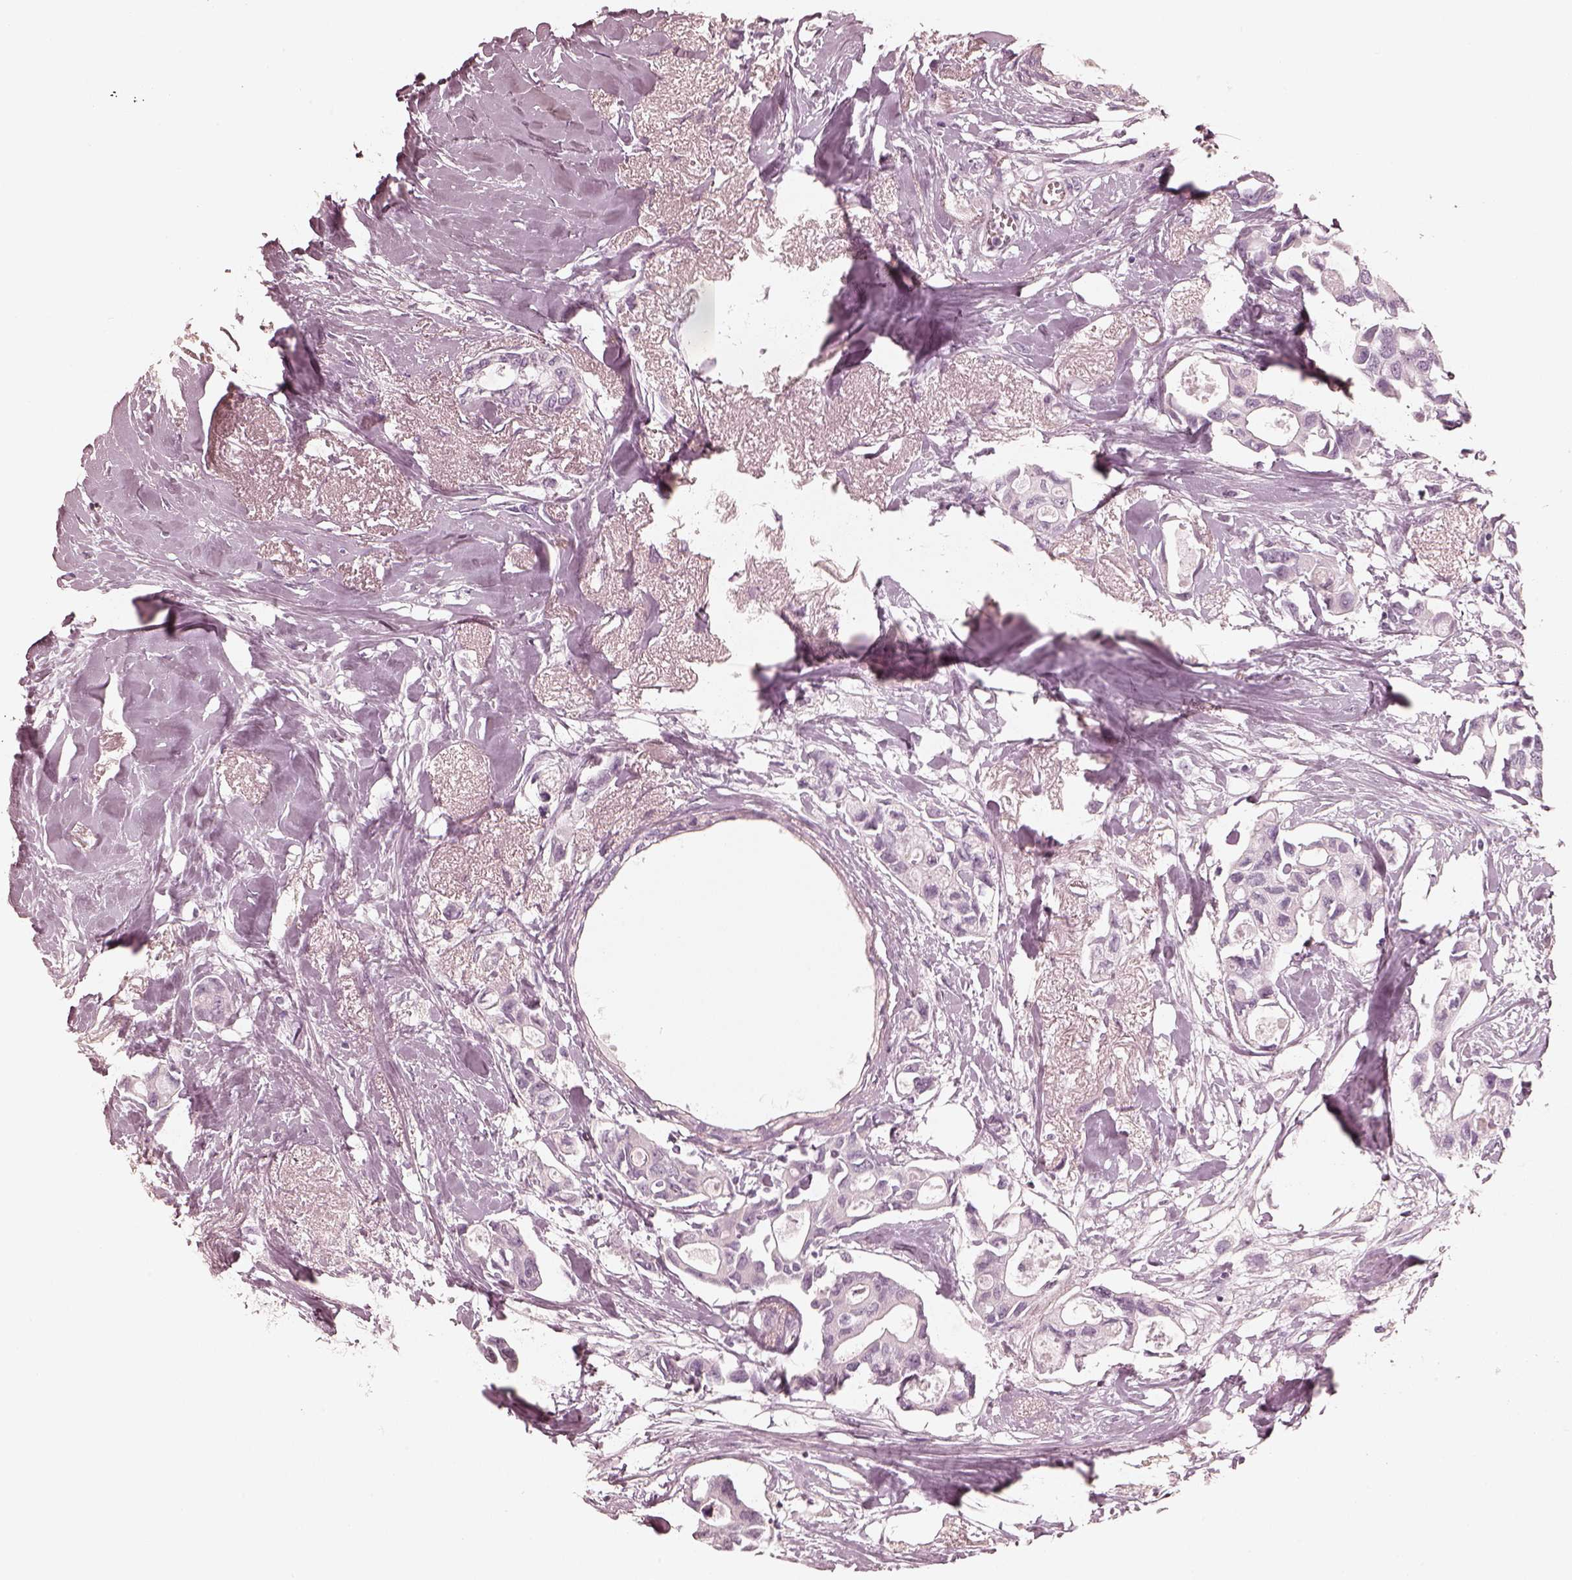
{"staining": {"intensity": "negative", "quantity": "none", "location": "none"}, "tissue": "breast cancer", "cell_type": "Tumor cells", "image_type": "cancer", "snomed": [{"axis": "morphology", "description": "Duct carcinoma"}, {"axis": "topography", "description": "Breast"}], "caption": "An immunohistochemistry photomicrograph of breast intraductal carcinoma is shown. There is no staining in tumor cells of breast intraductal carcinoma.", "gene": "CALR3", "patient": {"sex": "female", "age": 83}}